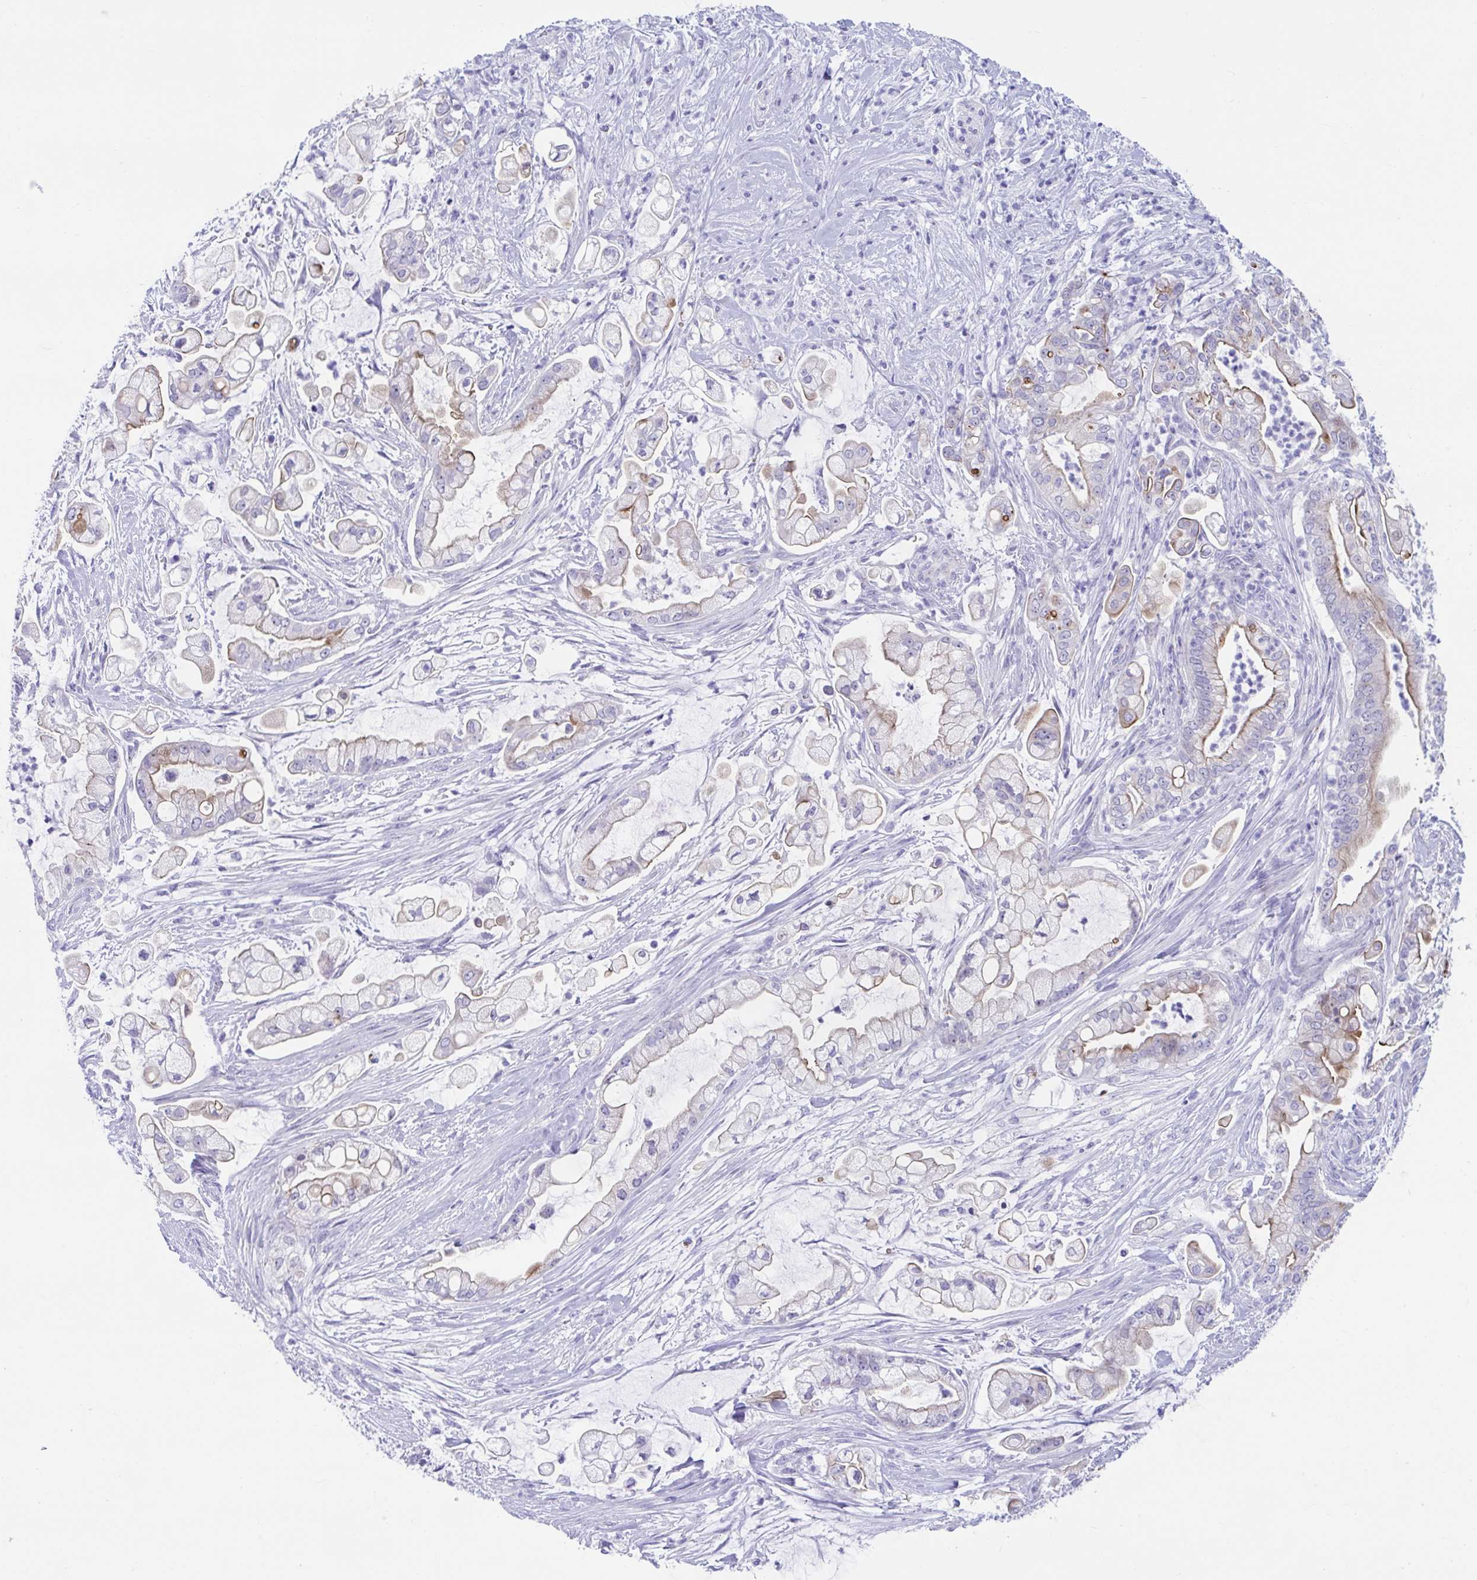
{"staining": {"intensity": "moderate", "quantity": "<25%", "location": "cytoplasmic/membranous"}, "tissue": "pancreatic cancer", "cell_type": "Tumor cells", "image_type": "cancer", "snomed": [{"axis": "morphology", "description": "Adenocarcinoma, NOS"}, {"axis": "topography", "description": "Pancreas"}], "caption": "The immunohistochemical stain labels moderate cytoplasmic/membranous staining in tumor cells of adenocarcinoma (pancreatic) tissue.", "gene": "TTC30B", "patient": {"sex": "female", "age": 69}}